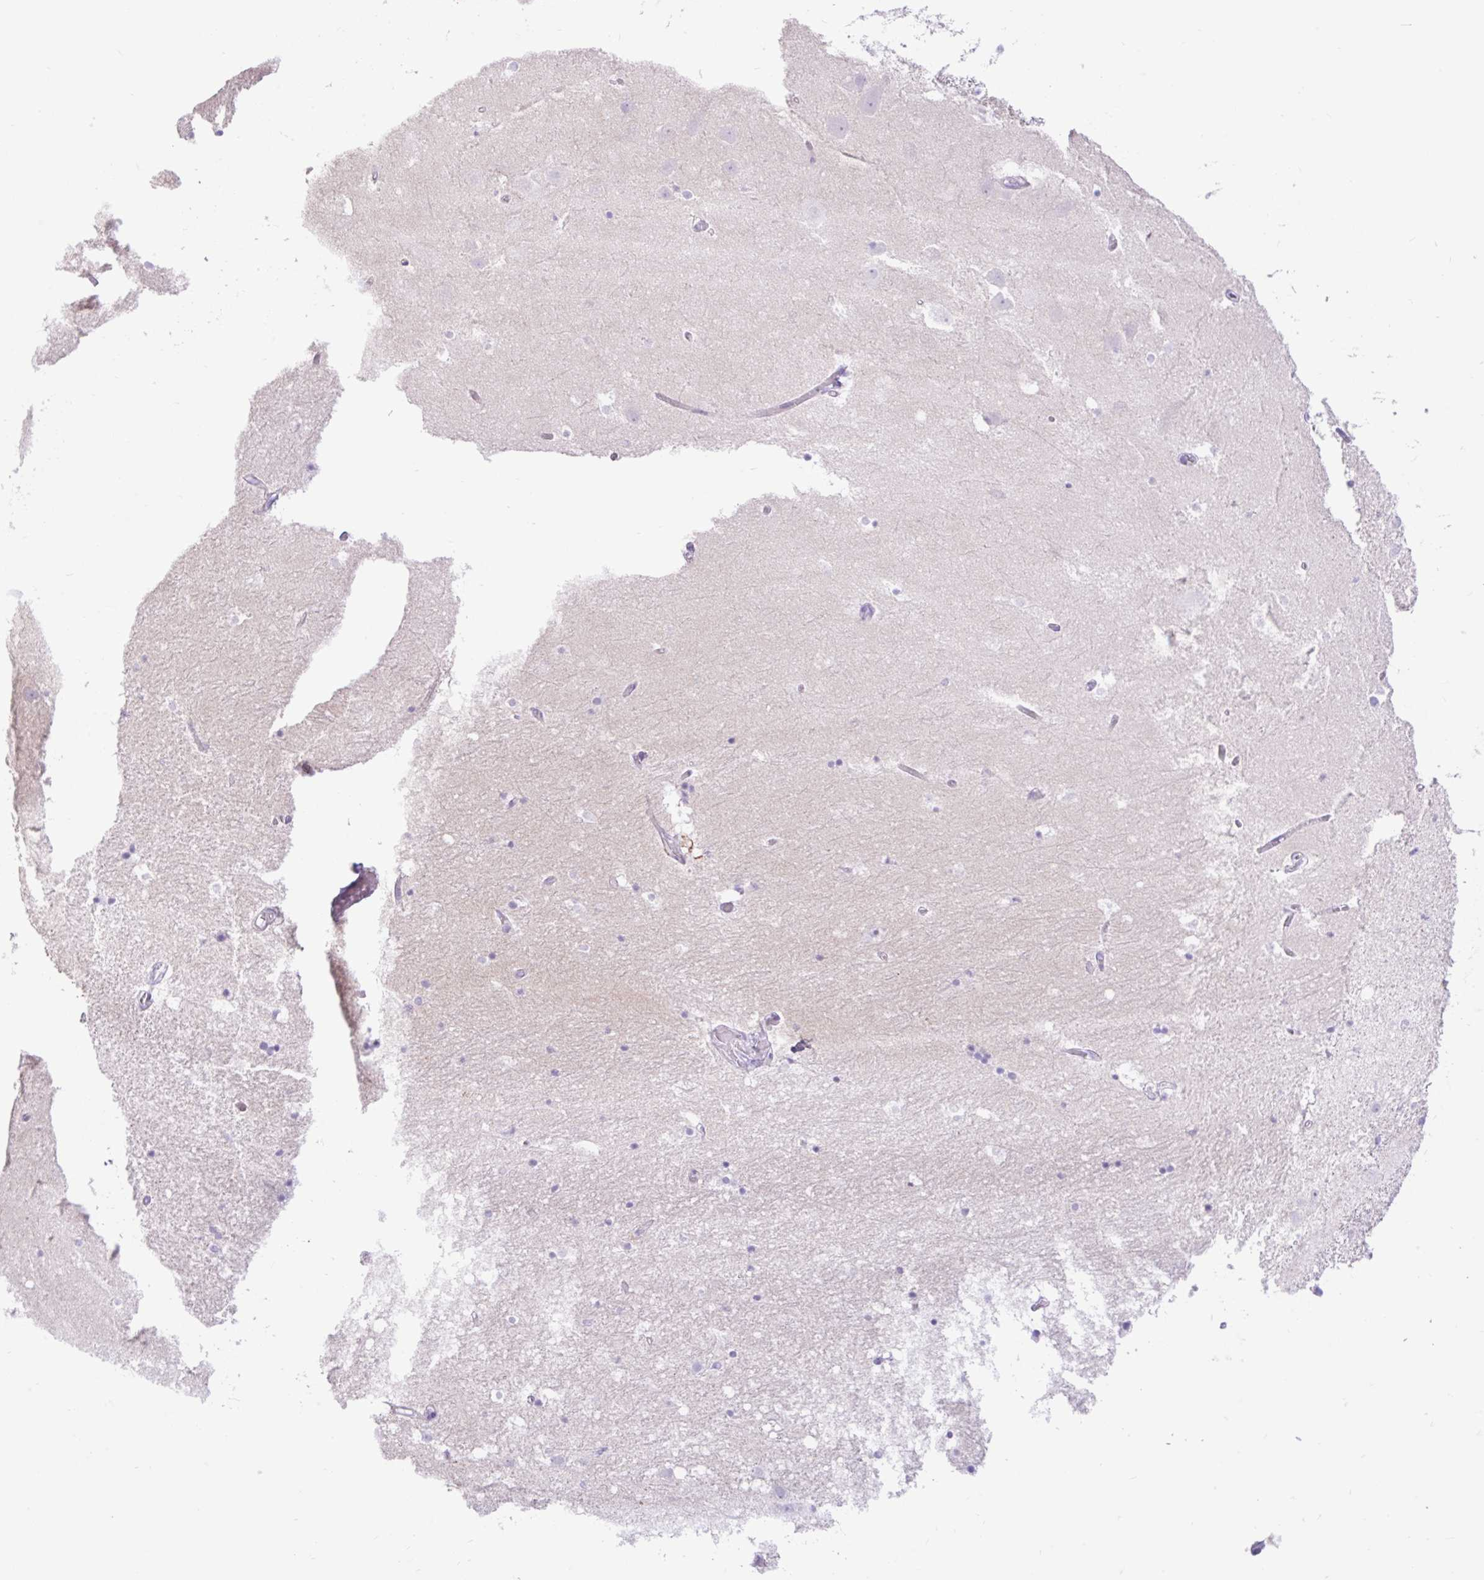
{"staining": {"intensity": "negative", "quantity": "none", "location": "none"}, "tissue": "hippocampus", "cell_type": "Glial cells", "image_type": "normal", "snomed": [{"axis": "morphology", "description": "Normal tissue, NOS"}, {"axis": "topography", "description": "Hippocampus"}], "caption": "DAB (3,3'-diaminobenzidine) immunohistochemical staining of normal hippocampus reveals no significant expression in glial cells.", "gene": "ZNF101", "patient": {"sex": "female", "age": 52}}